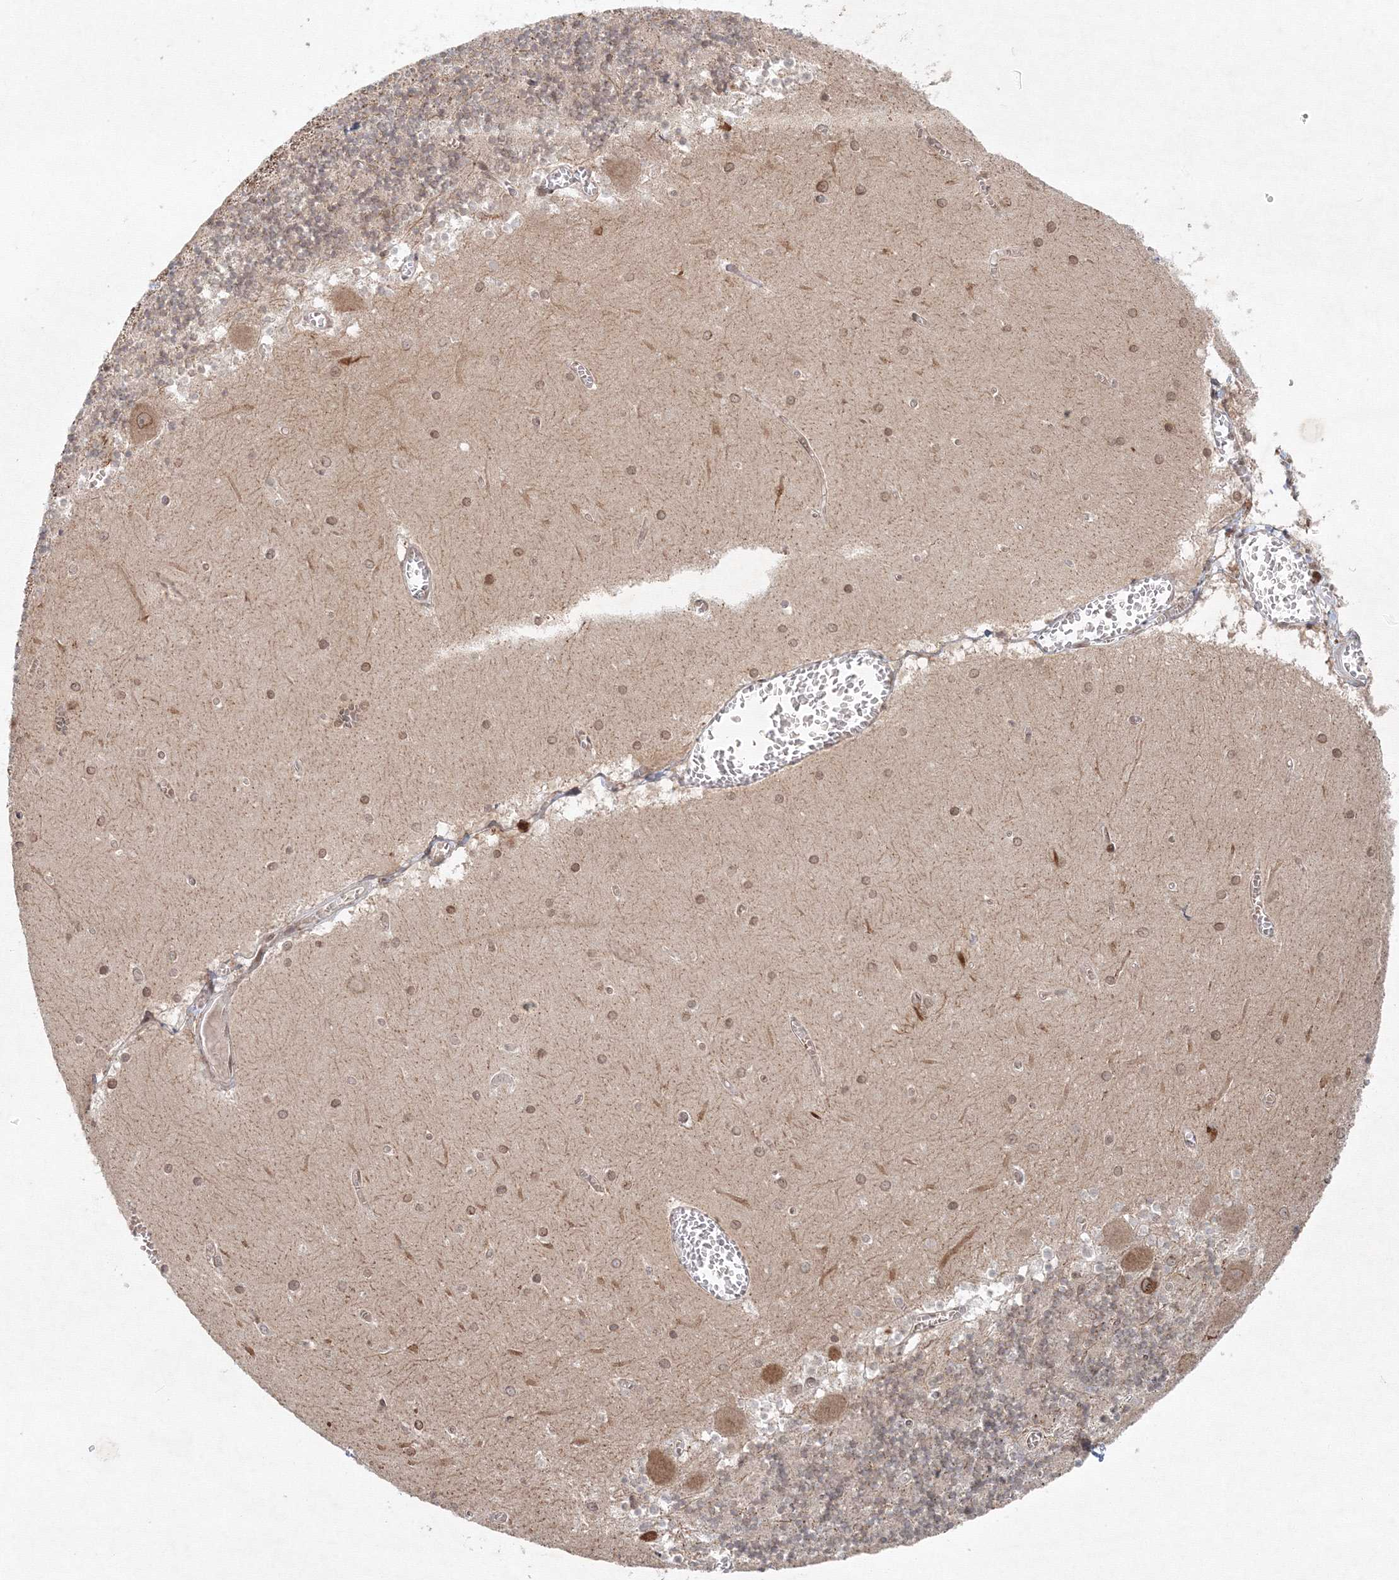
{"staining": {"intensity": "moderate", "quantity": ">75%", "location": "cytoplasmic/membranous,nuclear"}, "tissue": "cerebellum", "cell_type": "Cells in granular layer", "image_type": "normal", "snomed": [{"axis": "morphology", "description": "Normal tissue, NOS"}, {"axis": "topography", "description": "Cerebellum"}], "caption": "Brown immunohistochemical staining in benign human cerebellum reveals moderate cytoplasmic/membranous,nuclear staining in about >75% of cells in granular layer. (IHC, brightfield microscopy, high magnification).", "gene": "KIF4A", "patient": {"sex": "female", "age": 28}}